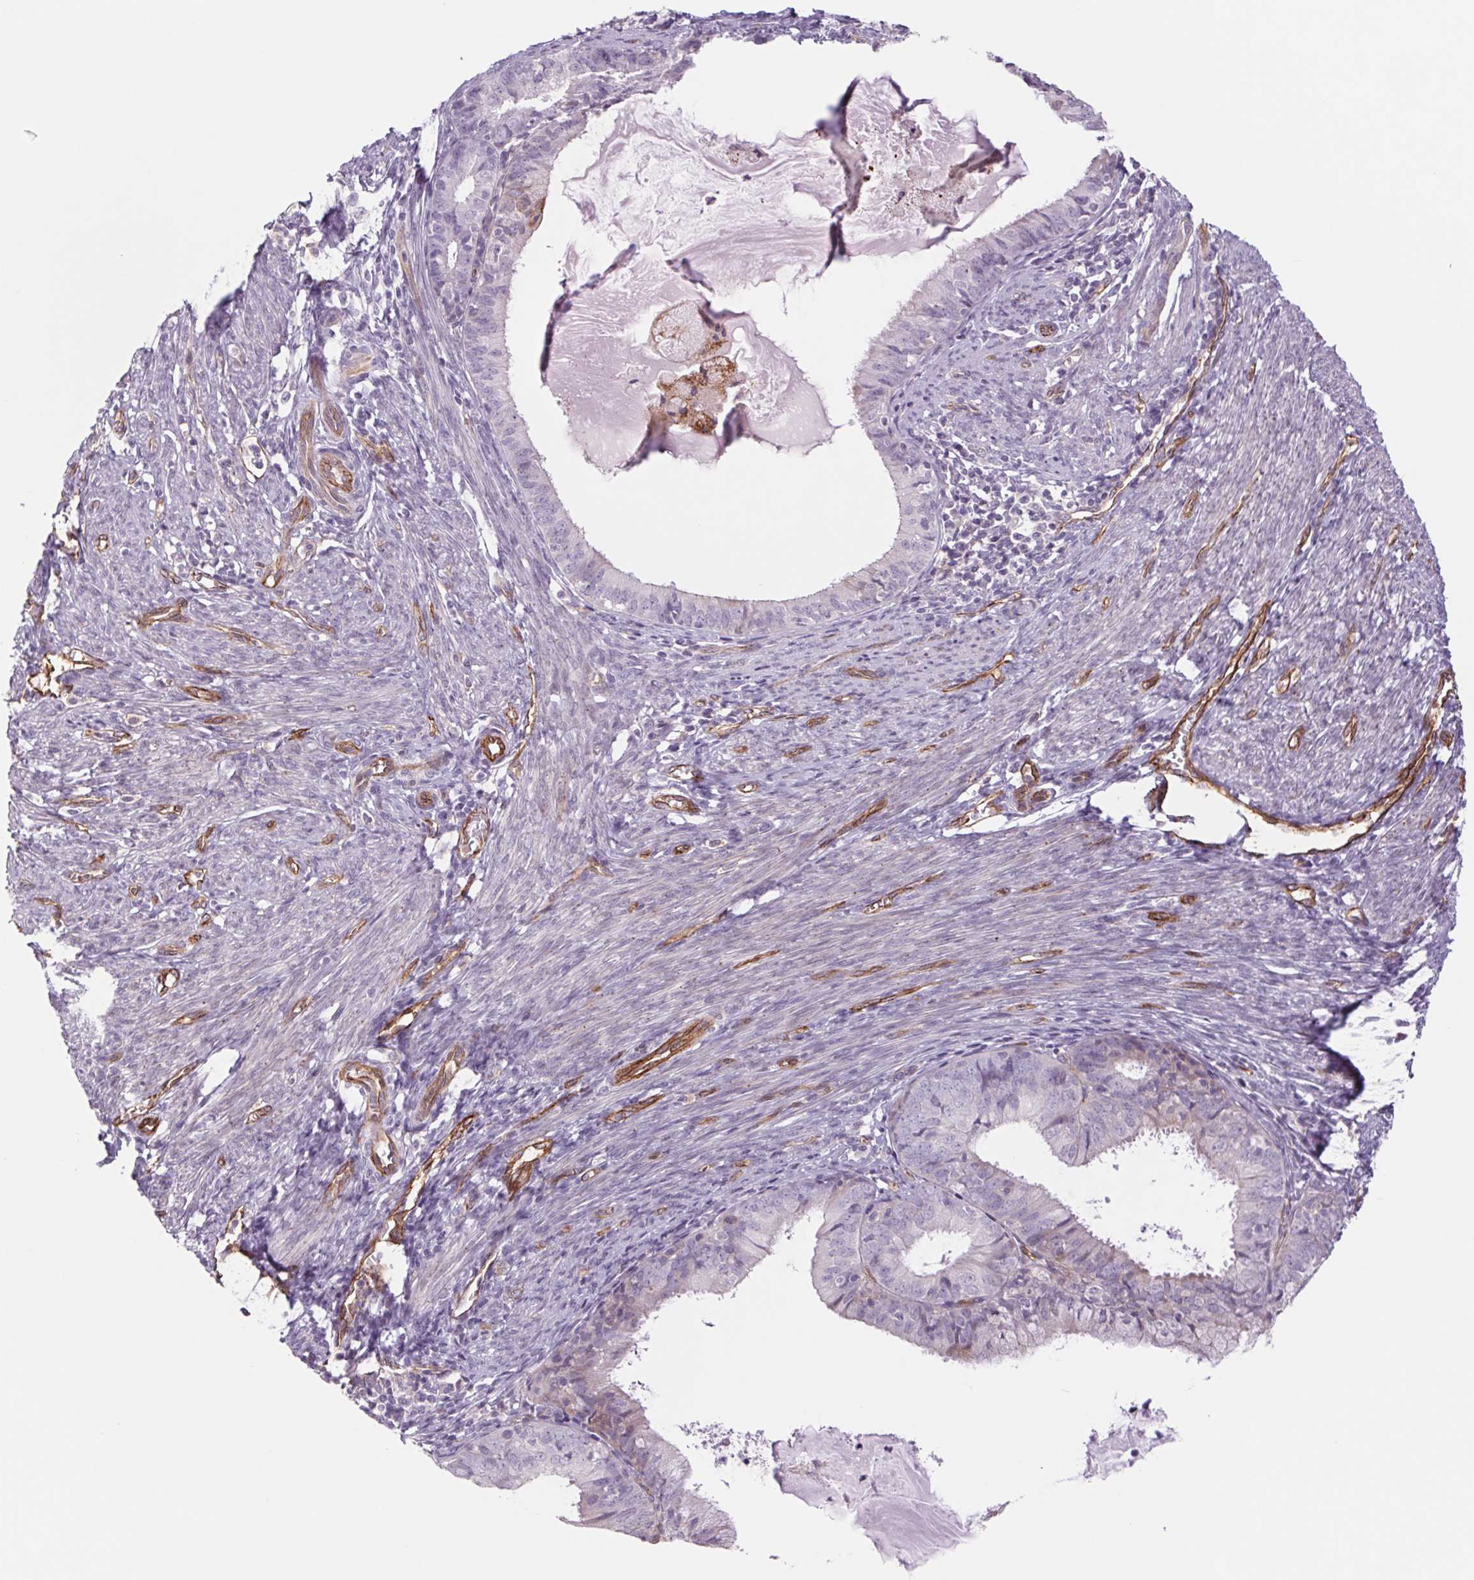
{"staining": {"intensity": "negative", "quantity": "none", "location": "none"}, "tissue": "endometrial cancer", "cell_type": "Tumor cells", "image_type": "cancer", "snomed": [{"axis": "morphology", "description": "Adenocarcinoma, NOS"}, {"axis": "topography", "description": "Endometrium"}], "caption": "DAB immunohistochemical staining of adenocarcinoma (endometrial) shows no significant positivity in tumor cells. (DAB immunohistochemistry (IHC) with hematoxylin counter stain).", "gene": "MS4A13", "patient": {"sex": "female", "age": 57}}